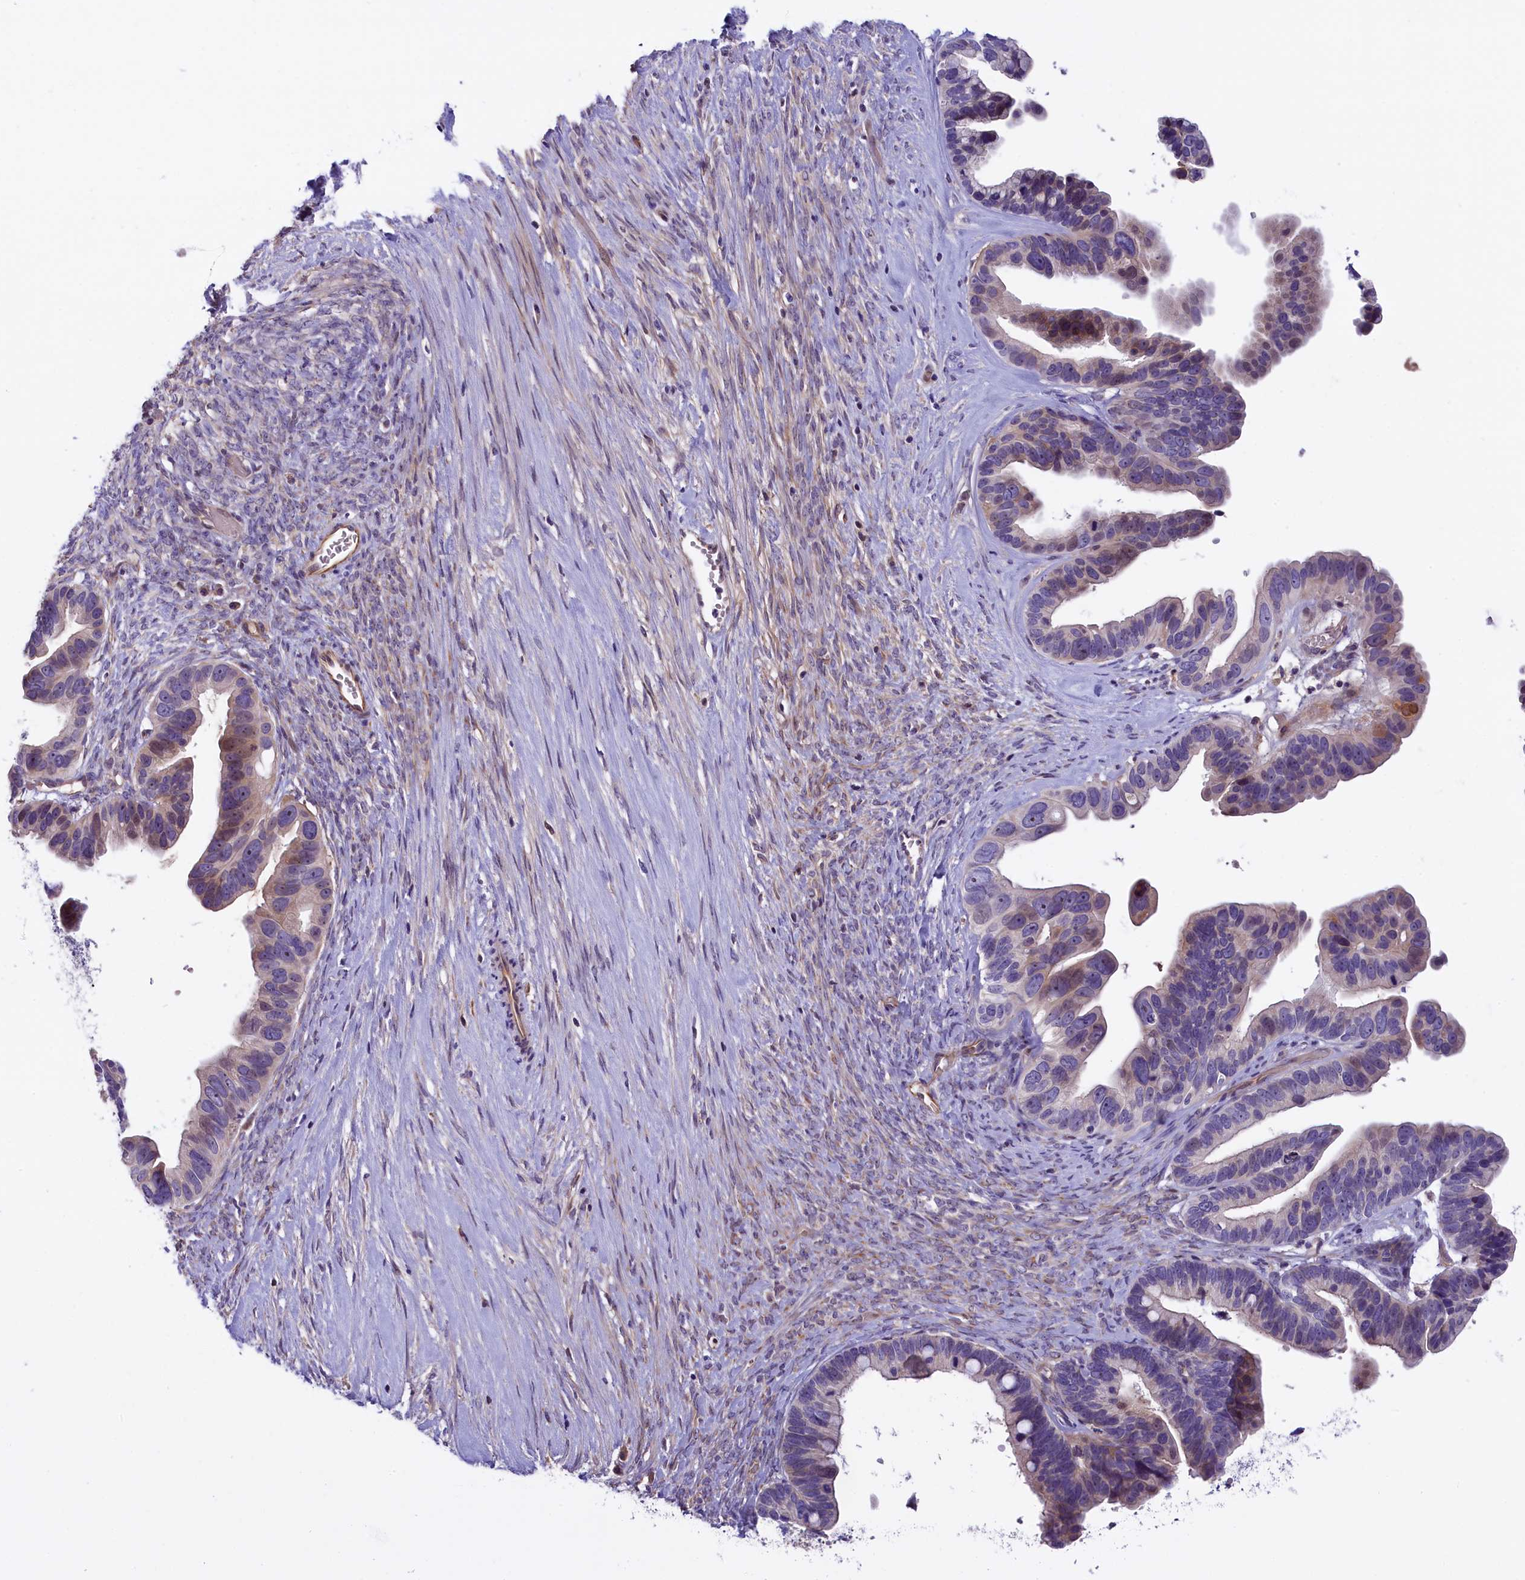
{"staining": {"intensity": "weak", "quantity": "25%-75%", "location": "cytoplasmic/membranous,nuclear"}, "tissue": "ovarian cancer", "cell_type": "Tumor cells", "image_type": "cancer", "snomed": [{"axis": "morphology", "description": "Cystadenocarcinoma, serous, NOS"}, {"axis": "topography", "description": "Ovary"}], "caption": "Human ovarian cancer (serous cystadenocarcinoma) stained for a protein (brown) exhibits weak cytoplasmic/membranous and nuclear positive staining in approximately 25%-75% of tumor cells.", "gene": "CCDC32", "patient": {"sex": "female", "age": 56}}